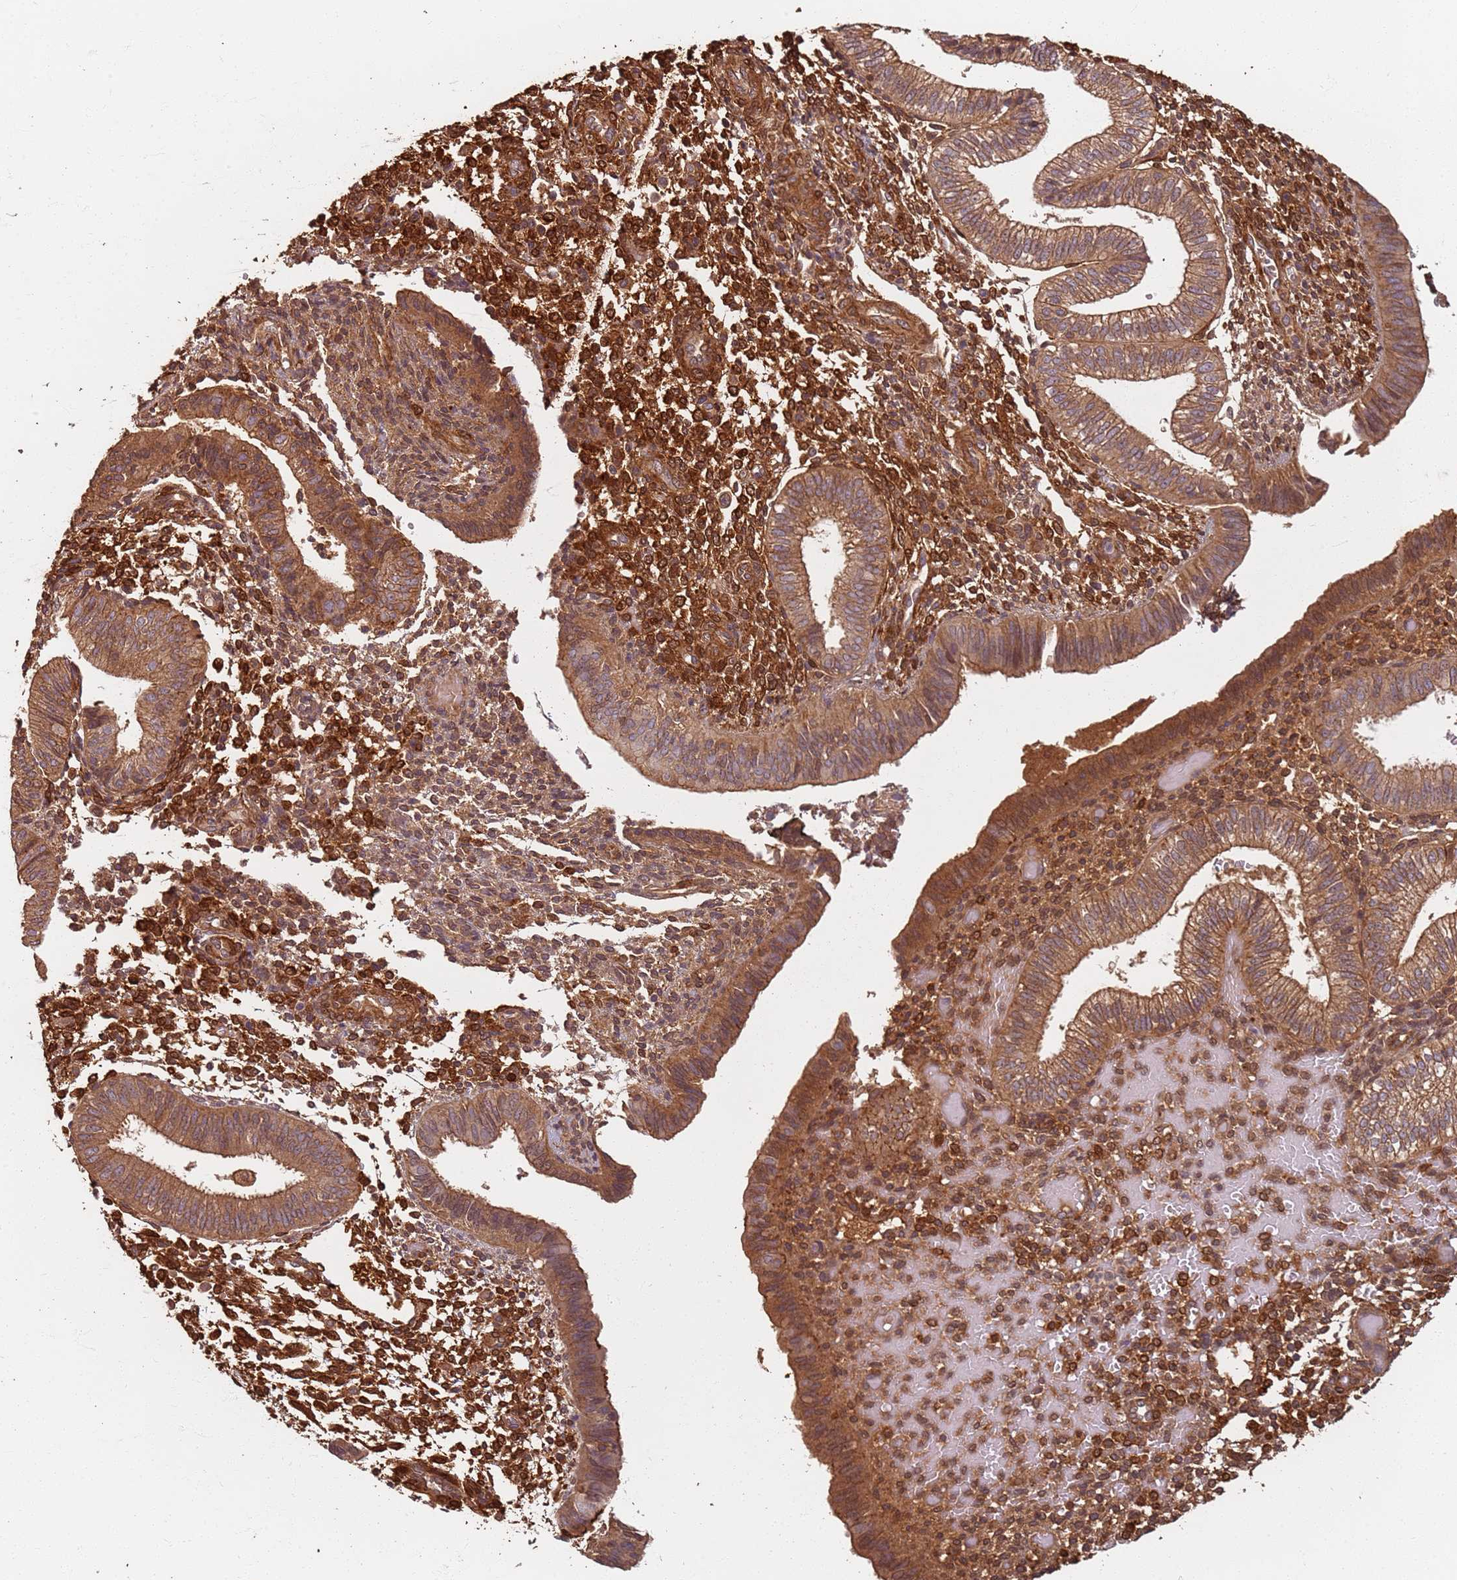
{"staining": {"intensity": "strong", "quantity": ">75%", "location": "cytoplasmic/membranous,nuclear"}, "tissue": "endometrium", "cell_type": "Cells in endometrial stroma", "image_type": "normal", "snomed": [{"axis": "morphology", "description": "Normal tissue, NOS"}, {"axis": "topography", "description": "Endometrium"}], "caption": "The immunohistochemical stain labels strong cytoplasmic/membranous,nuclear expression in cells in endometrial stroma of unremarkable endometrium. The protein of interest is shown in brown color, while the nuclei are stained blue.", "gene": "SDCCAG8", "patient": {"sex": "female", "age": 34}}